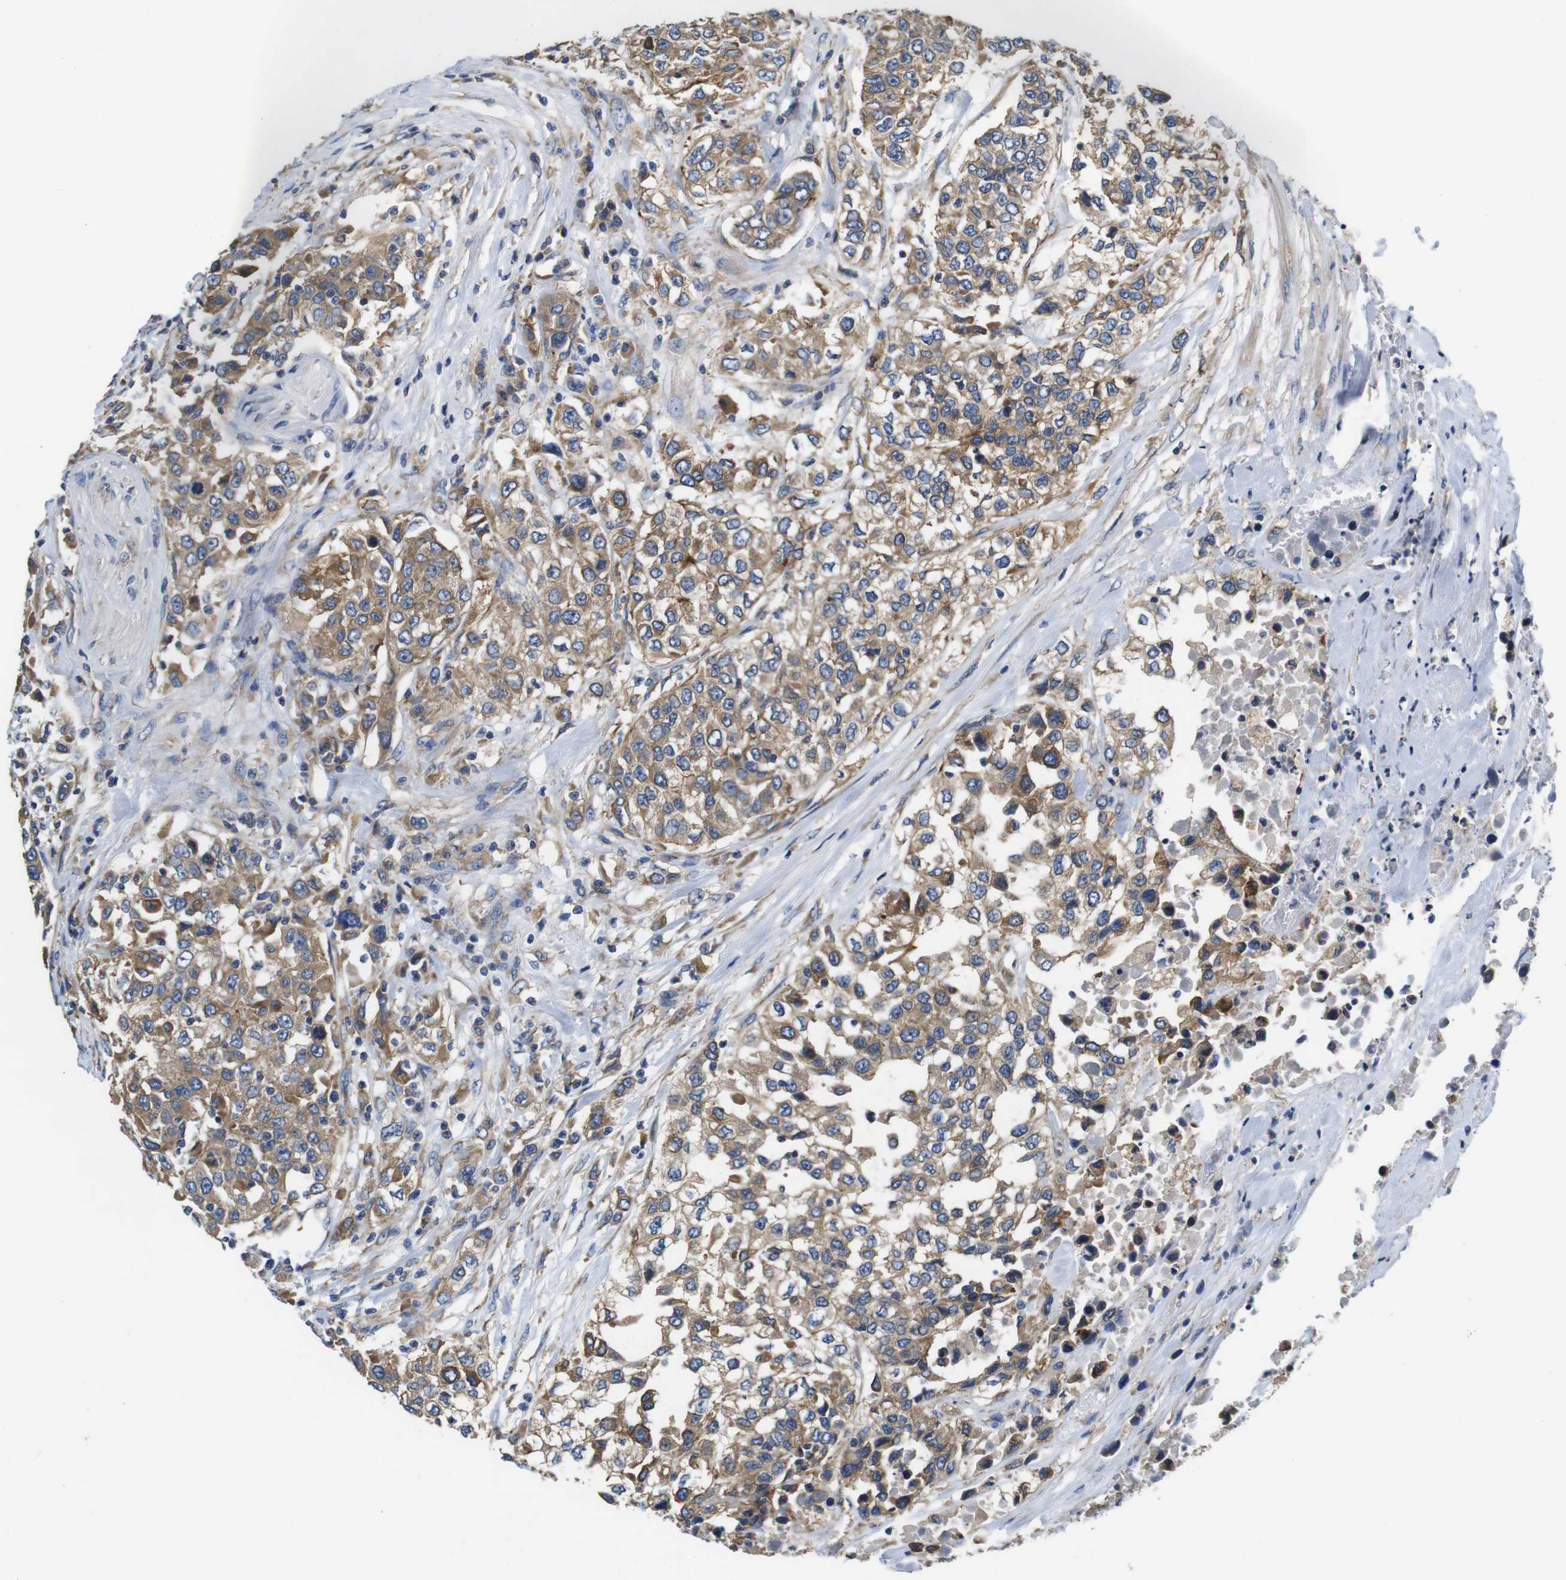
{"staining": {"intensity": "moderate", "quantity": ">75%", "location": "cytoplasmic/membranous"}, "tissue": "urothelial cancer", "cell_type": "Tumor cells", "image_type": "cancer", "snomed": [{"axis": "morphology", "description": "Urothelial carcinoma, High grade"}, {"axis": "topography", "description": "Urinary bladder"}], "caption": "IHC (DAB (3,3'-diaminobenzidine)) staining of urothelial carcinoma (high-grade) shows moderate cytoplasmic/membranous protein expression in approximately >75% of tumor cells. IHC stains the protein in brown and the nuclei are stained blue.", "gene": "MARCHF7", "patient": {"sex": "female", "age": 80}}